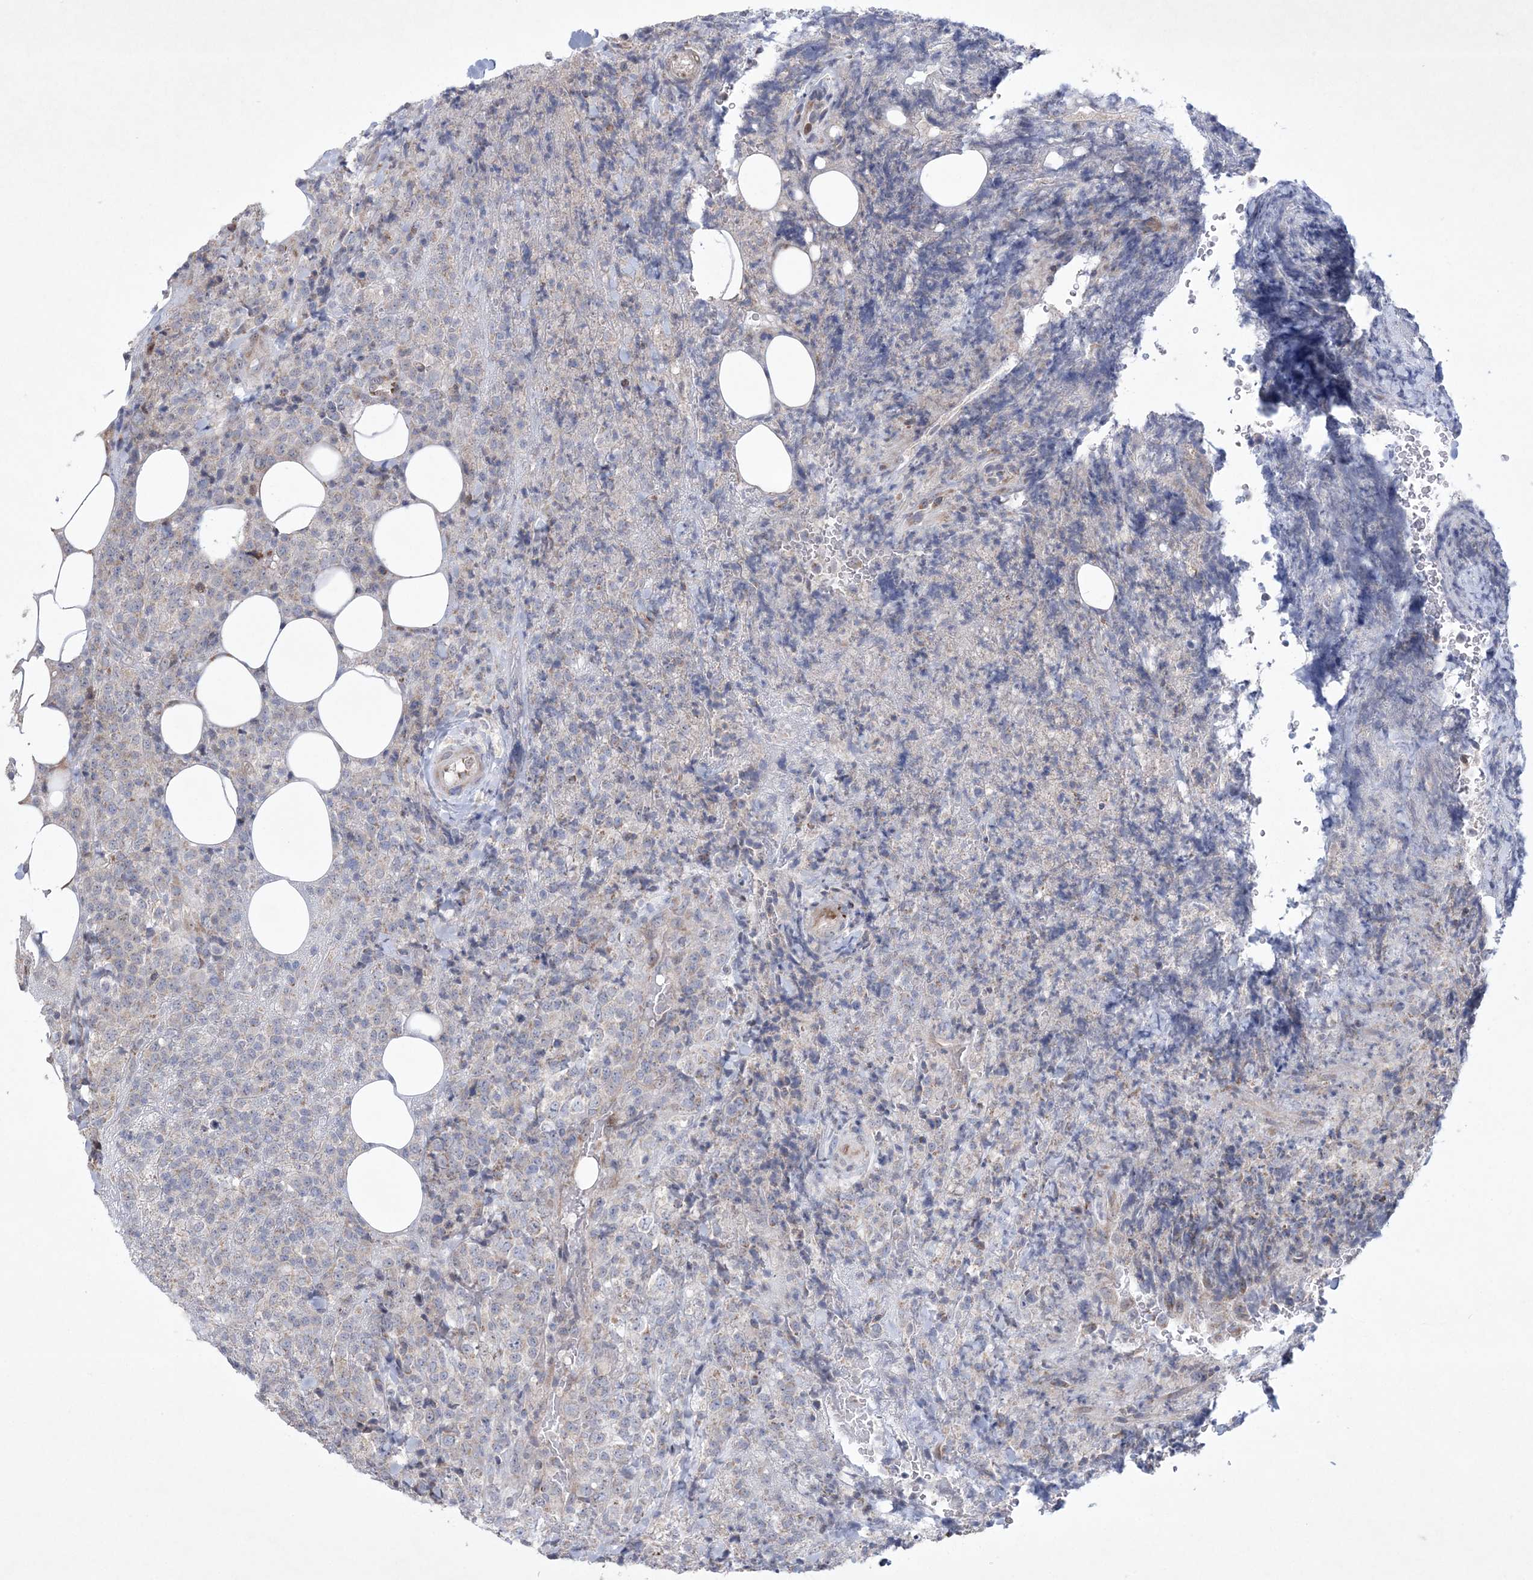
{"staining": {"intensity": "weak", "quantity": "<25%", "location": "cytoplasmic/membranous"}, "tissue": "lymphoma", "cell_type": "Tumor cells", "image_type": "cancer", "snomed": [{"axis": "morphology", "description": "Malignant lymphoma, non-Hodgkin's type, High grade"}, {"axis": "topography", "description": "Lymph node"}], "caption": "IHC image of neoplastic tissue: human lymphoma stained with DAB demonstrates no significant protein positivity in tumor cells. Brightfield microscopy of IHC stained with DAB (3,3'-diaminobenzidine) (brown) and hematoxylin (blue), captured at high magnification.", "gene": "CES4A", "patient": {"sex": "male", "age": 13}}